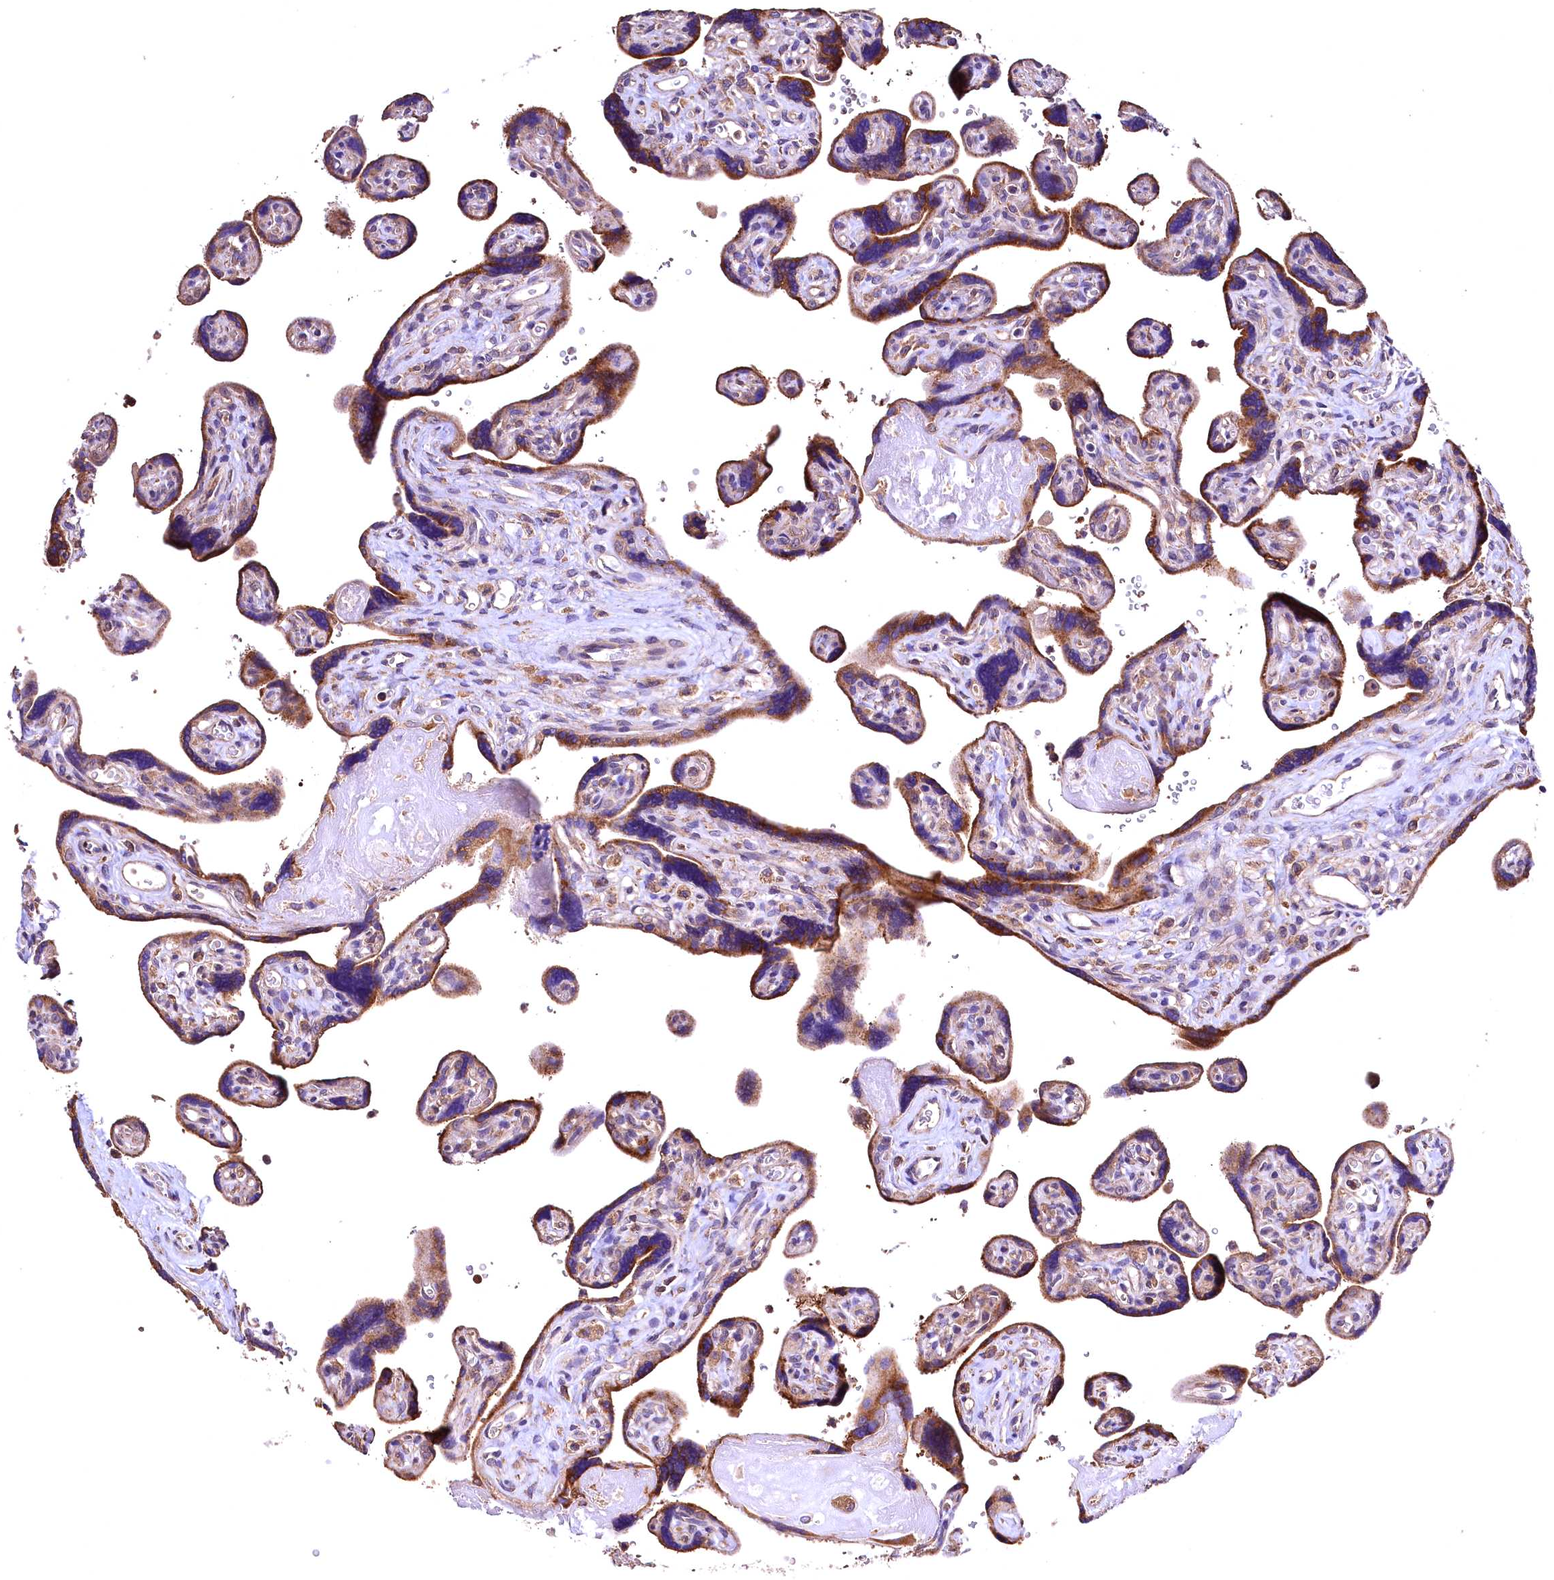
{"staining": {"intensity": "strong", "quantity": ">75%", "location": "cytoplasmic/membranous"}, "tissue": "placenta", "cell_type": "Trophoblastic cells", "image_type": "normal", "snomed": [{"axis": "morphology", "description": "Normal tissue, NOS"}, {"axis": "topography", "description": "Placenta"}], "caption": "DAB immunohistochemical staining of normal human placenta demonstrates strong cytoplasmic/membranous protein positivity in approximately >75% of trophoblastic cells. (DAB (3,3'-diaminobenzidine) IHC, brown staining for protein, blue staining for nuclei).", "gene": "ENKD1", "patient": {"sex": "female", "age": 39}}